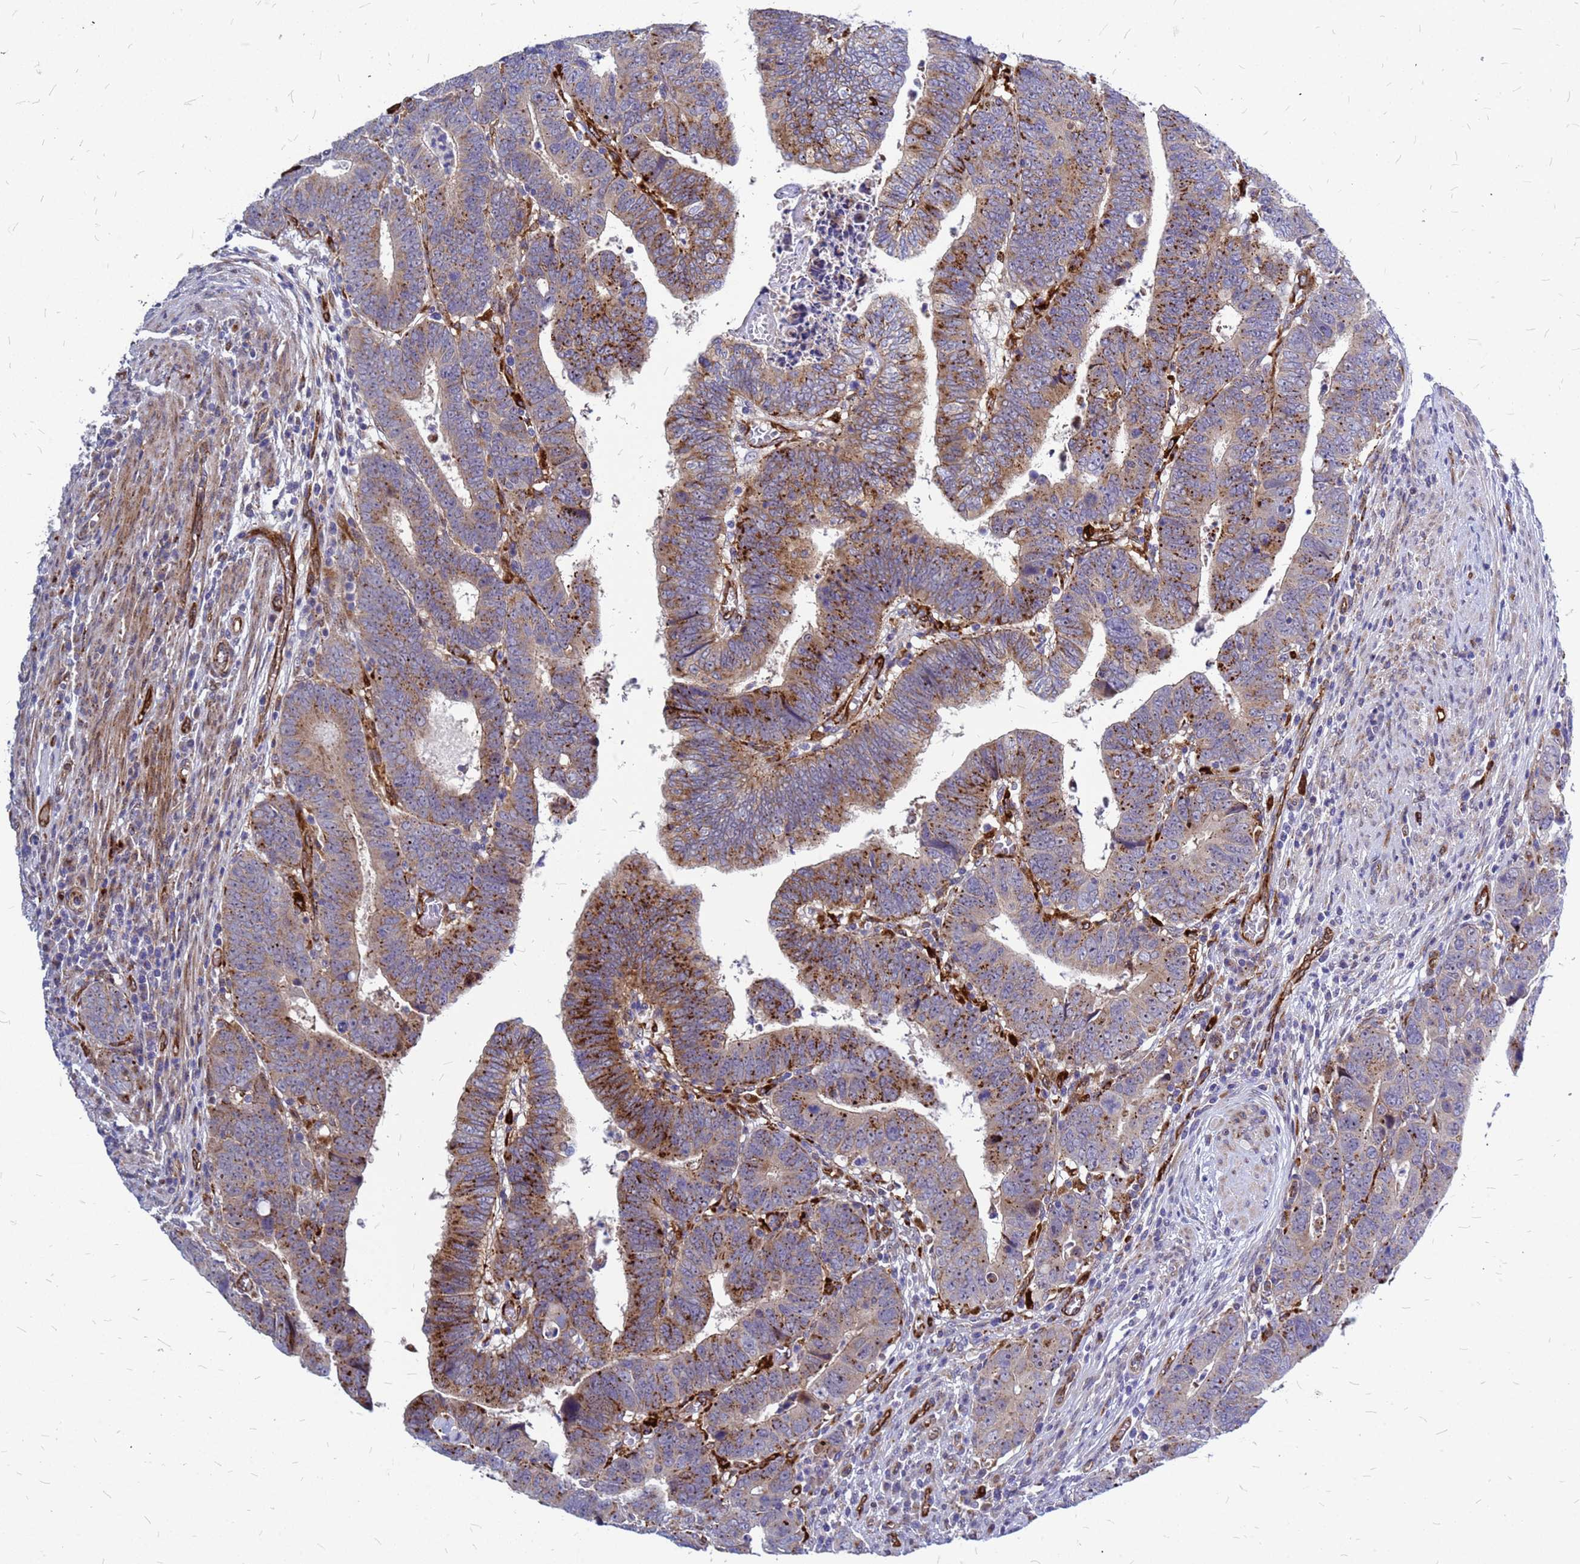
{"staining": {"intensity": "moderate", "quantity": "25%-75%", "location": "cytoplasmic/membranous"}, "tissue": "colorectal cancer", "cell_type": "Tumor cells", "image_type": "cancer", "snomed": [{"axis": "morphology", "description": "Normal tissue, NOS"}, {"axis": "morphology", "description": "Adenocarcinoma, NOS"}, {"axis": "topography", "description": "Rectum"}], "caption": "Moderate cytoplasmic/membranous positivity for a protein is appreciated in about 25%-75% of tumor cells of colorectal adenocarcinoma using immunohistochemistry (IHC).", "gene": "NOSTRIN", "patient": {"sex": "female", "age": 65}}